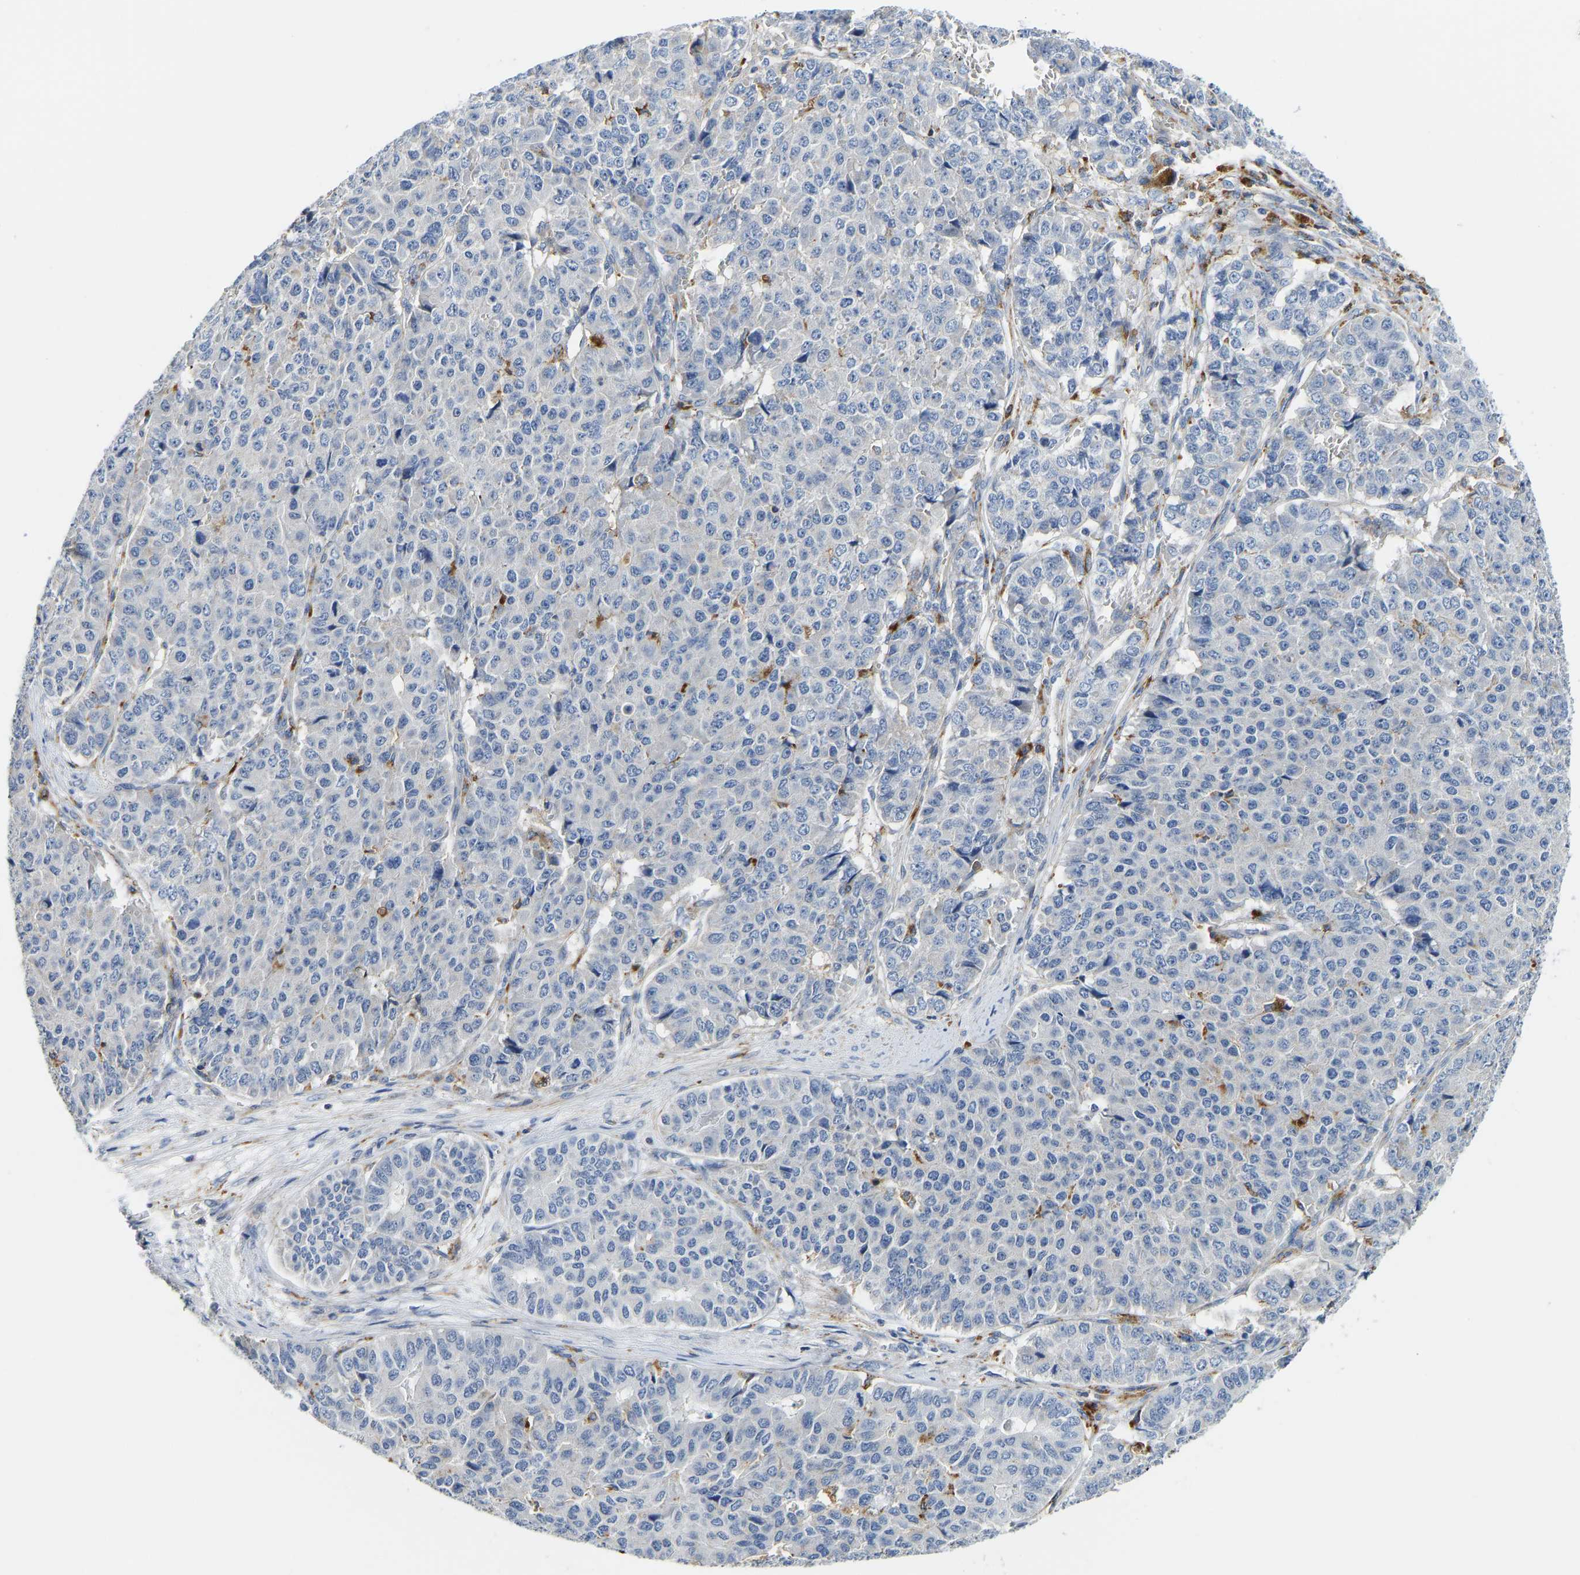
{"staining": {"intensity": "negative", "quantity": "none", "location": "none"}, "tissue": "pancreatic cancer", "cell_type": "Tumor cells", "image_type": "cancer", "snomed": [{"axis": "morphology", "description": "Adenocarcinoma, NOS"}, {"axis": "topography", "description": "Pancreas"}], "caption": "Pancreatic cancer (adenocarcinoma) was stained to show a protein in brown. There is no significant positivity in tumor cells.", "gene": "ATP6V1E1", "patient": {"sex": "male", "age": 50}}